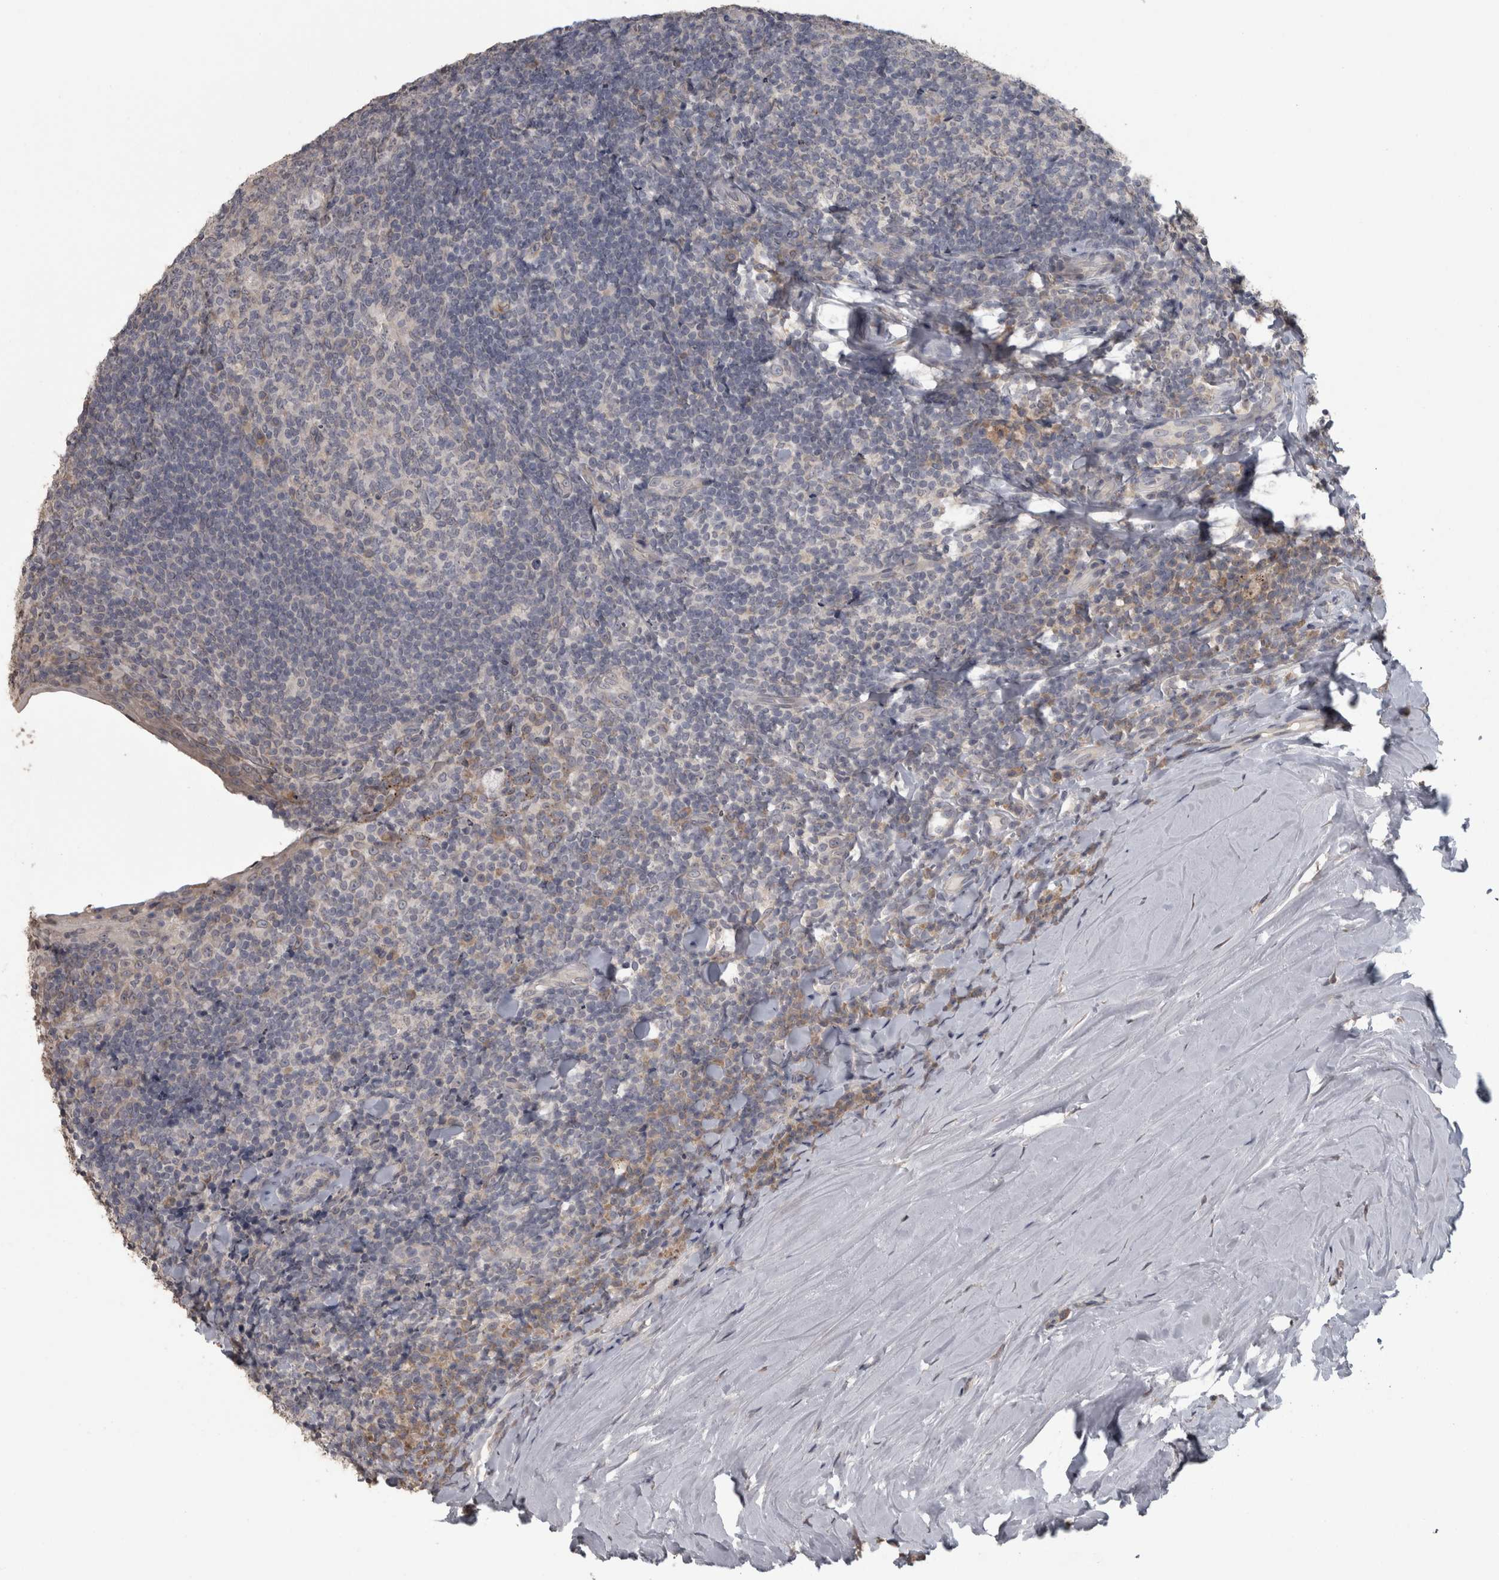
{"staining": {"intensity": "negative", "quantity": "none", "location": "none"}, "tissue": "tonsil", "cell_type": "Germinal center cells", "image_type": "normal", "snomed": [{"axis": "morphology", "description": "Normal tissue, NOS"}, {"axis": "topography", "description": "Tonsil"}], "caption": "Immunohistochemistry (IHC) of unremarkable human tonsil demonstrates no positivity in germinal center cells. The staining is performed using DAB (3,3'-diaminobenzidine) brown chromogen with nuclei counter-stained in using hematoxylin.", "gene": "RAB29", "patient": {"sex": "male", "age": 37}}